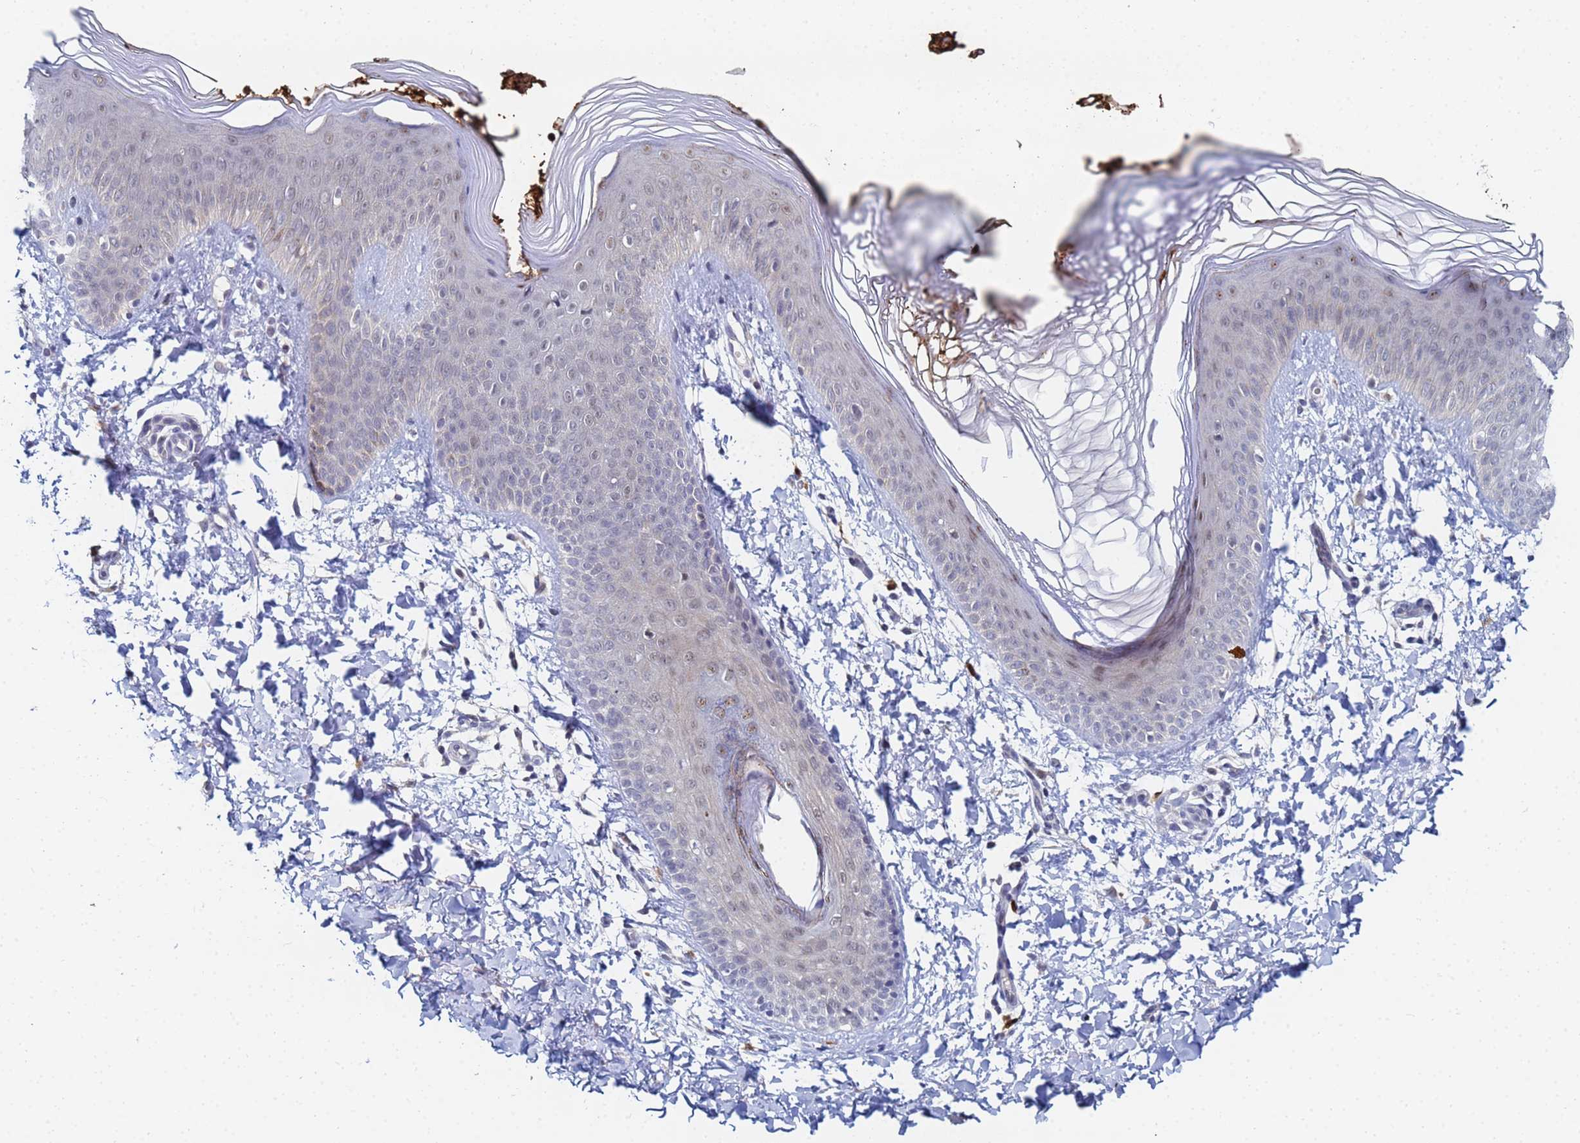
{"staining": {"intensity": "strong", "quantity": "<25%", "location": "cytoplasmic/membranous,nuclear"}, "tissue": "skin", "cell_type": "Epidermal cells", "image_type": "normal", "snomed": [{"axis": "morphology", "description": "Normal tissue, NOS"}, {"axis": "morphology", "description": "Inflammation, NOS"}, {"axis": "topography", "description": "Soft tissue"}, {"axis": "topography", "description": "Anal"}], "caption": "Benign skin was stained to show a protein in brown. There is medium levels of strong cytoplasmic/membranous,nuclear positivity in approximately <25% of epidermal cells.", "gene": "MTCL1", "patient": {"sex": "female", "age": 15}}